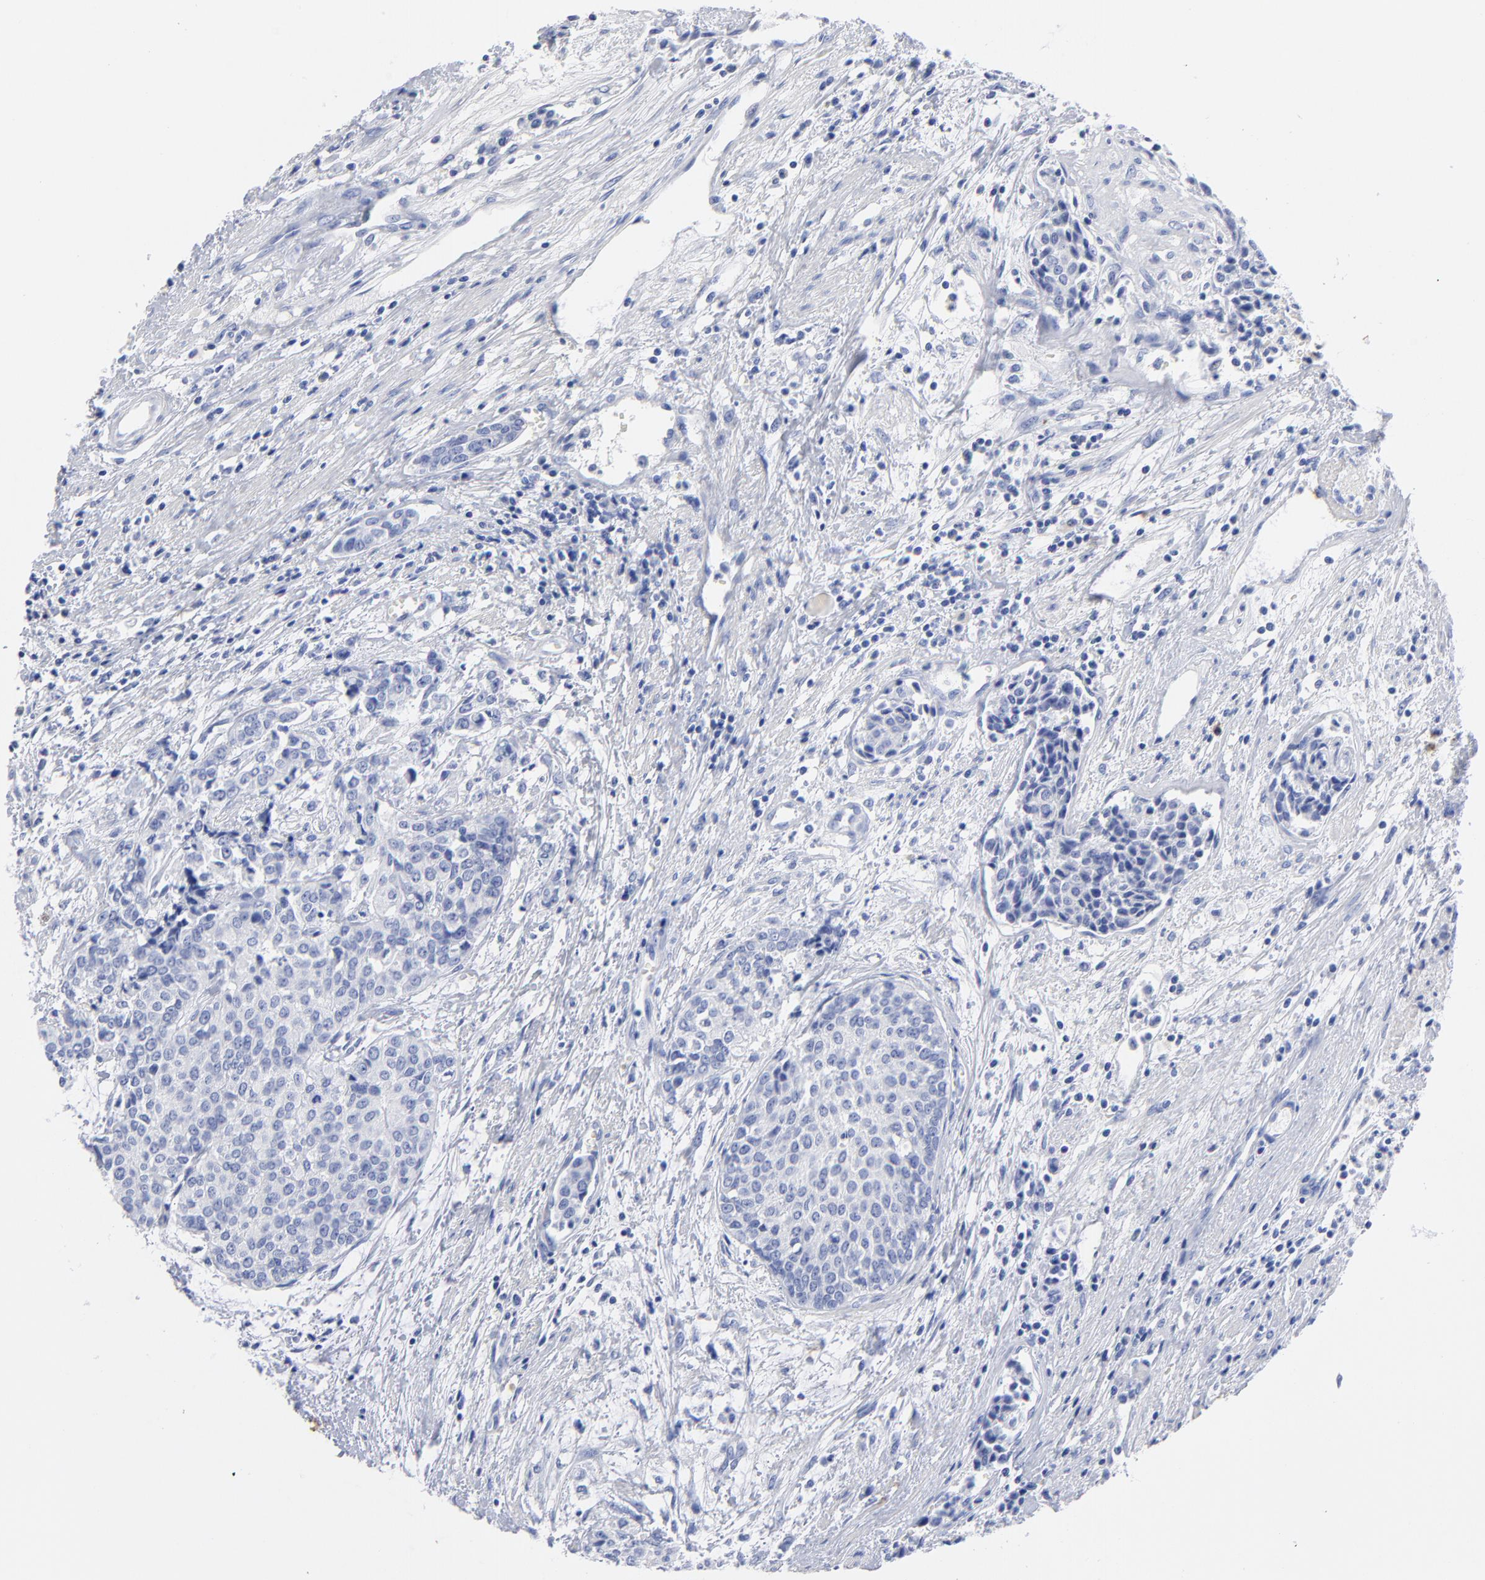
{"staining": {"intensity": "negative", "quantity": "none", "location": "none"}, "tissue": "urothelial cancer", "cell_type": "Tumor cells", "image_type": "cancer", "snomed": [{"axis": "morphology", "description": "Urothelial carcinoma, Low grade"}, {"axis": "topography", "description": "Urinary bladder"}], "caption": "Immunohistochemistry (IHC) of human urothelial carcinoma (low-grade) exhibits no positivity in tumor cells.", "gene": "ACY1", "patient": {"sex": "female", "age": 73}}